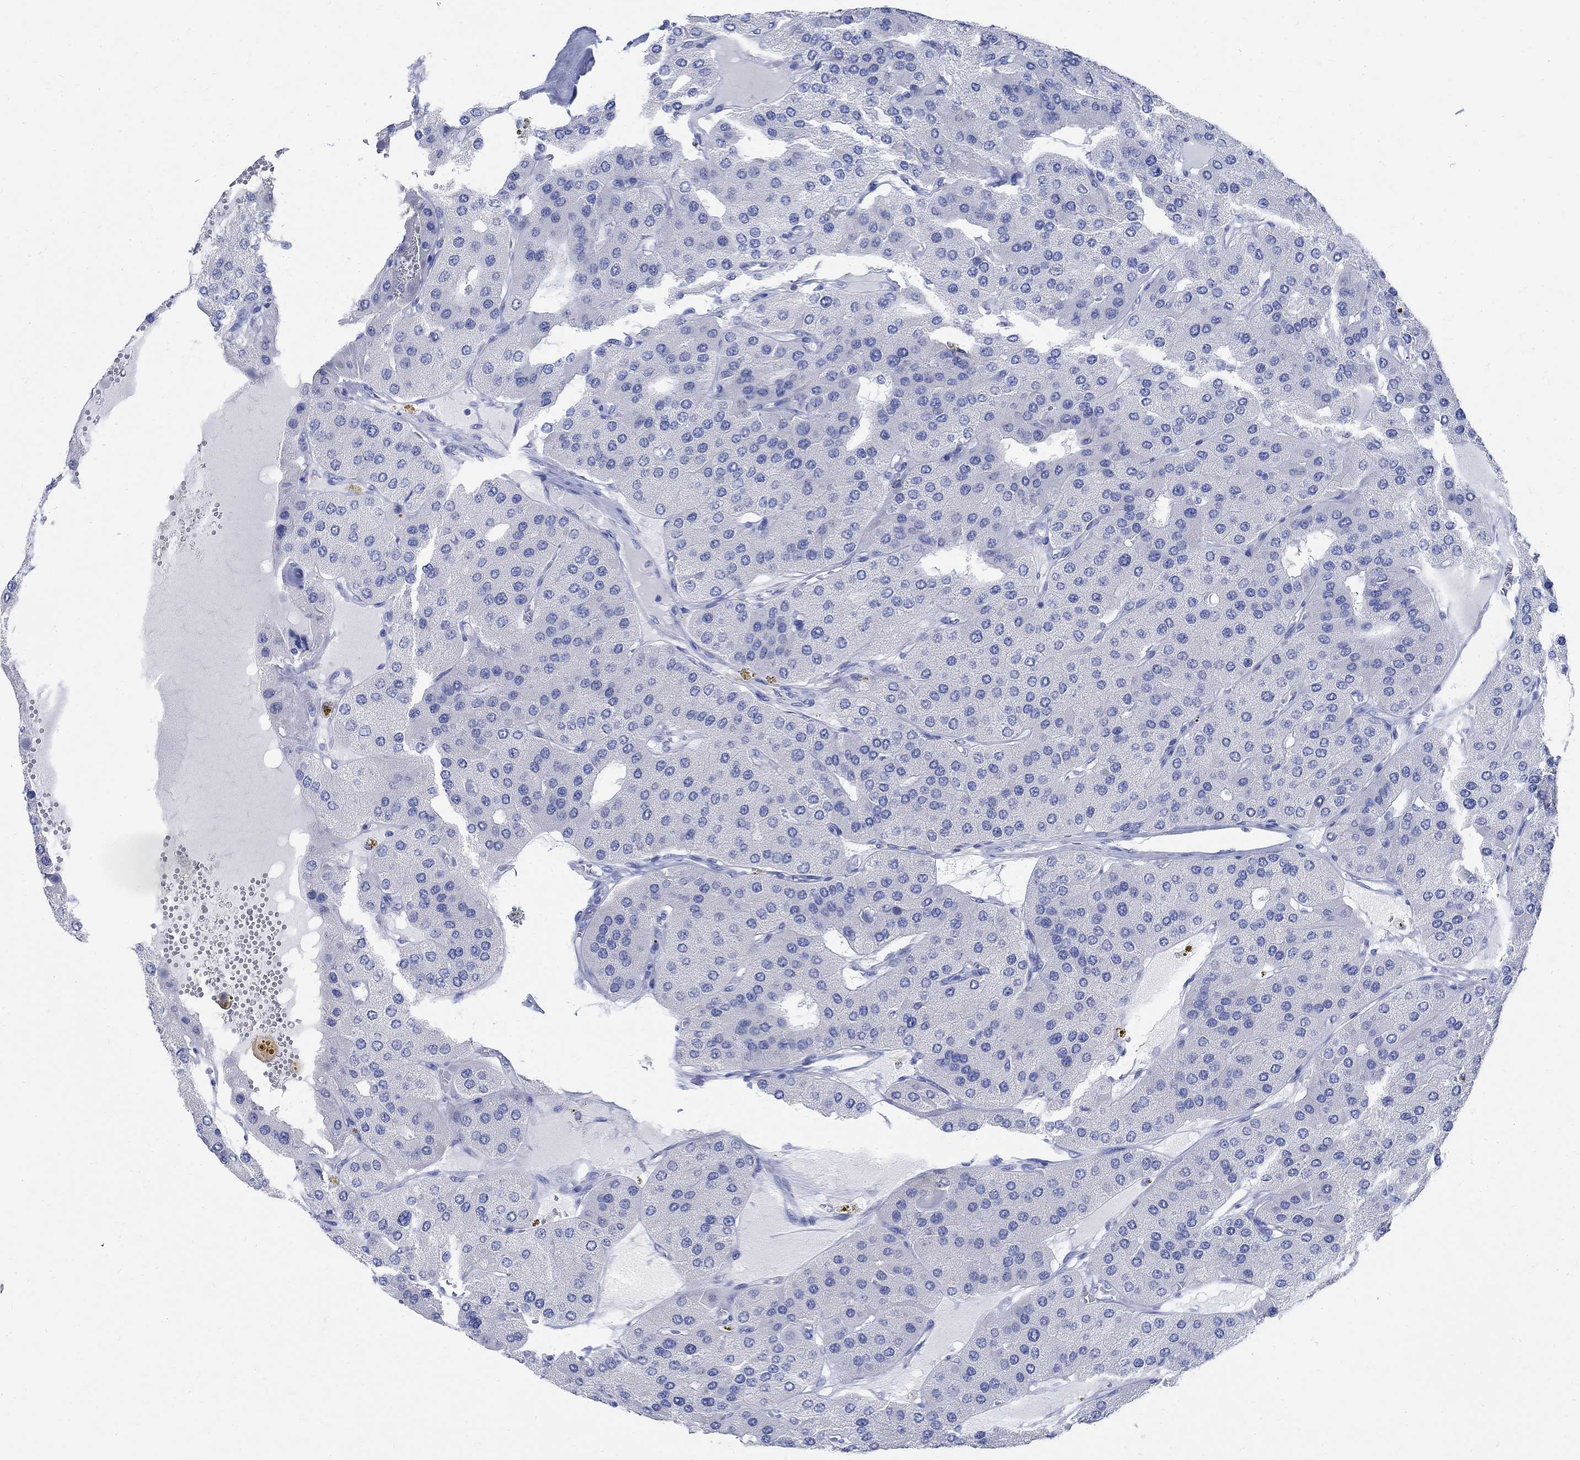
{"staining": {"intensity": "negative", "quantity": "none", "location": "none"}, "tissue": "parathyroid gland", "cell_type": "Glandular cells", "image_type": "normal", "snomed": [{"axis": "morphology", "description": "Normal tissue, NOS"}, {"axis": "morphology", "description": "Adenoma, NOS"}, {"axis": "topography", "description": "Parathyroid gland"}], "caption": "IHC of unremarkable parathyroid gland displays no expression in glandular cells.", "gene": "CAMK2N1", "patient": {"sex": "female", "age": 86}}